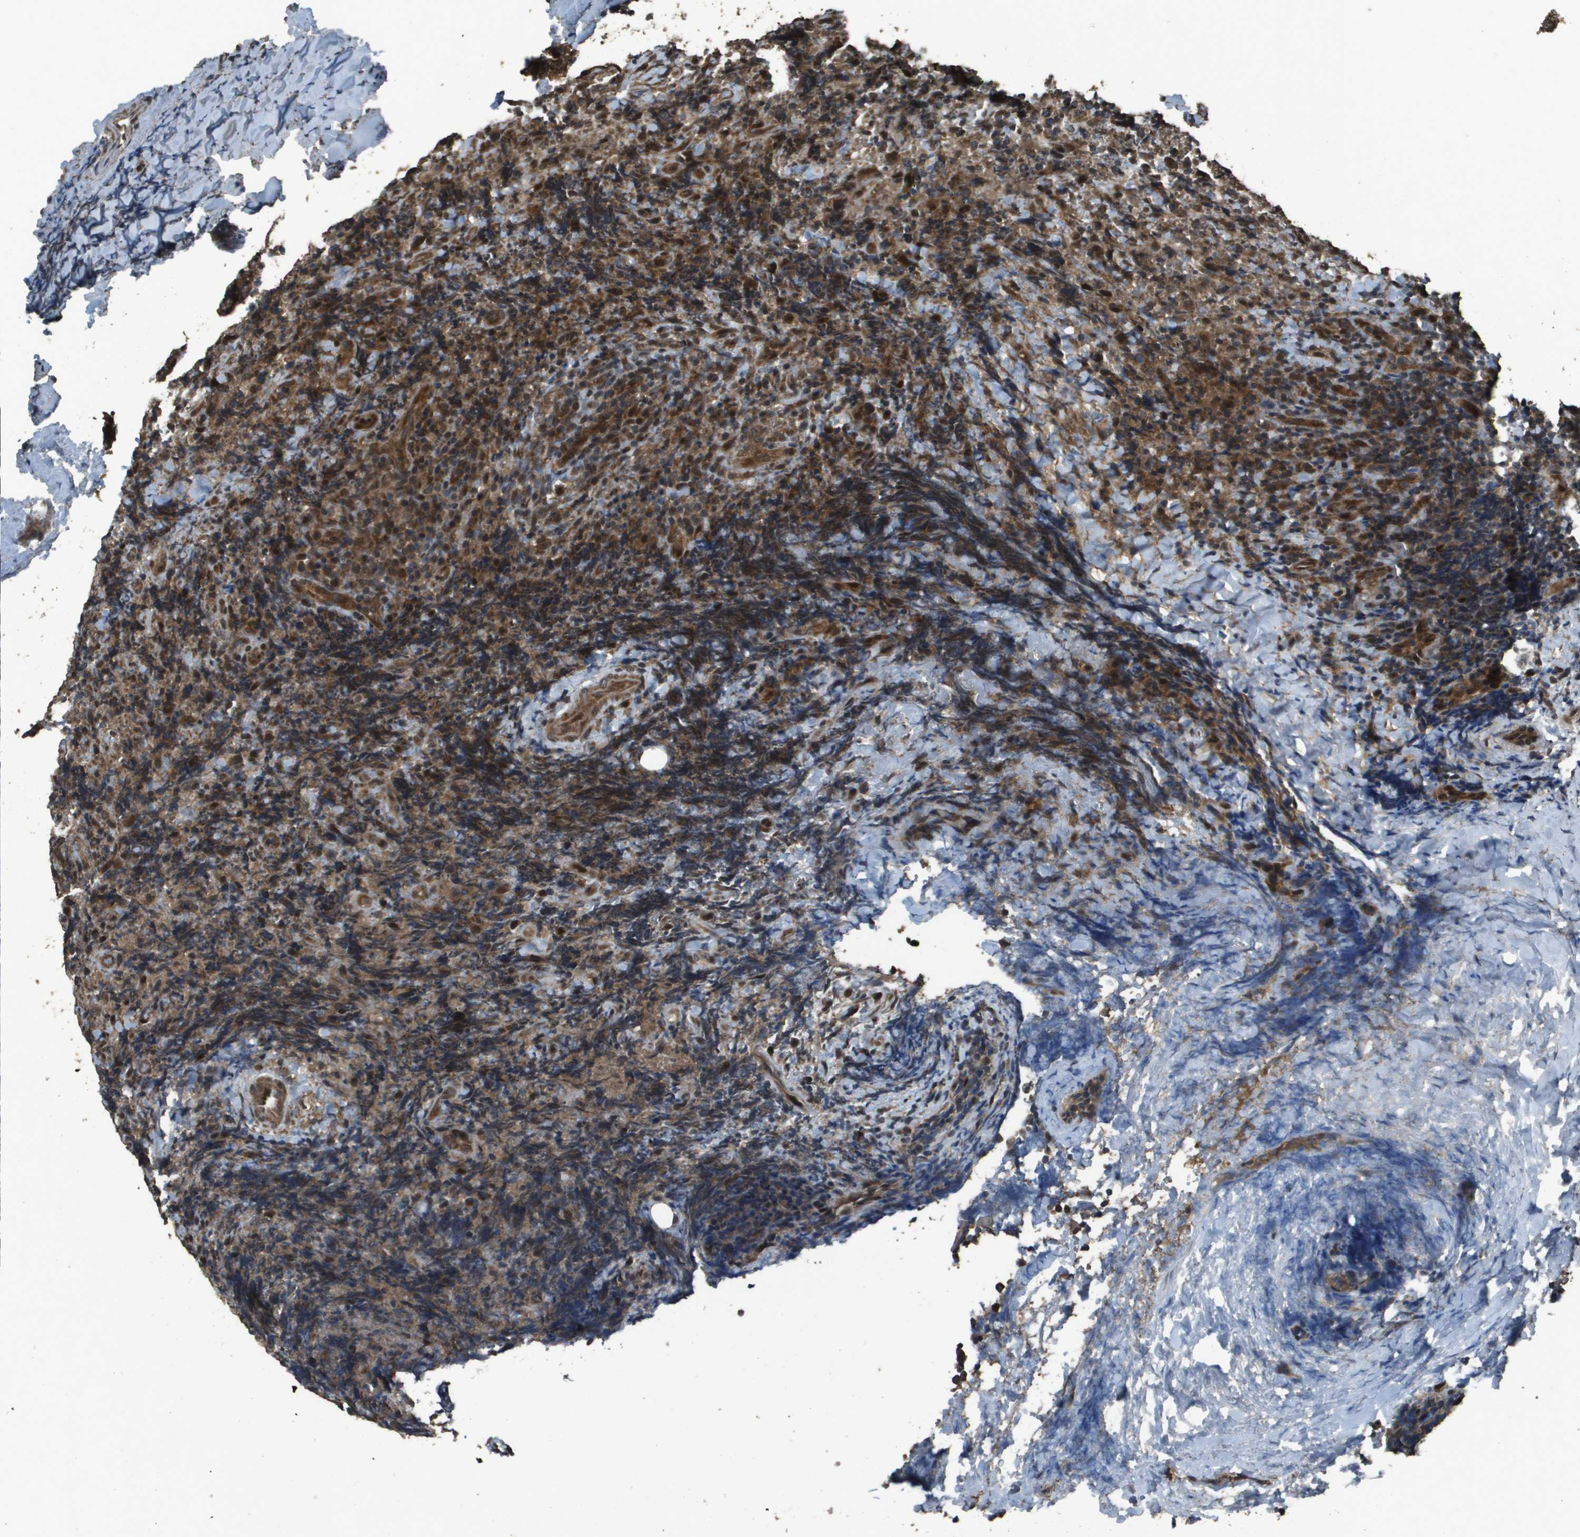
{"staining": {"intensity": "moderate", "quantity": ">75%", "location": "cytoplasmic/membranous"}, "tissue": "lymphoma", "cell_type": "Tumor cells", "image_type": "cancer", "snomed": [{"axis": "morphology", "description": "Malignant lymphoma, non-Hodgkin's type, High grade"}, {"axis": "topography", "description": "Tonsil"}], "caption": "Moderate cytoplasmic/membranous expression for a protein is seen in about >75% of tumor cells of lymphoma using IHC.", "gene": "FIG4", "patient": {"sex": "female", "age": 36}}